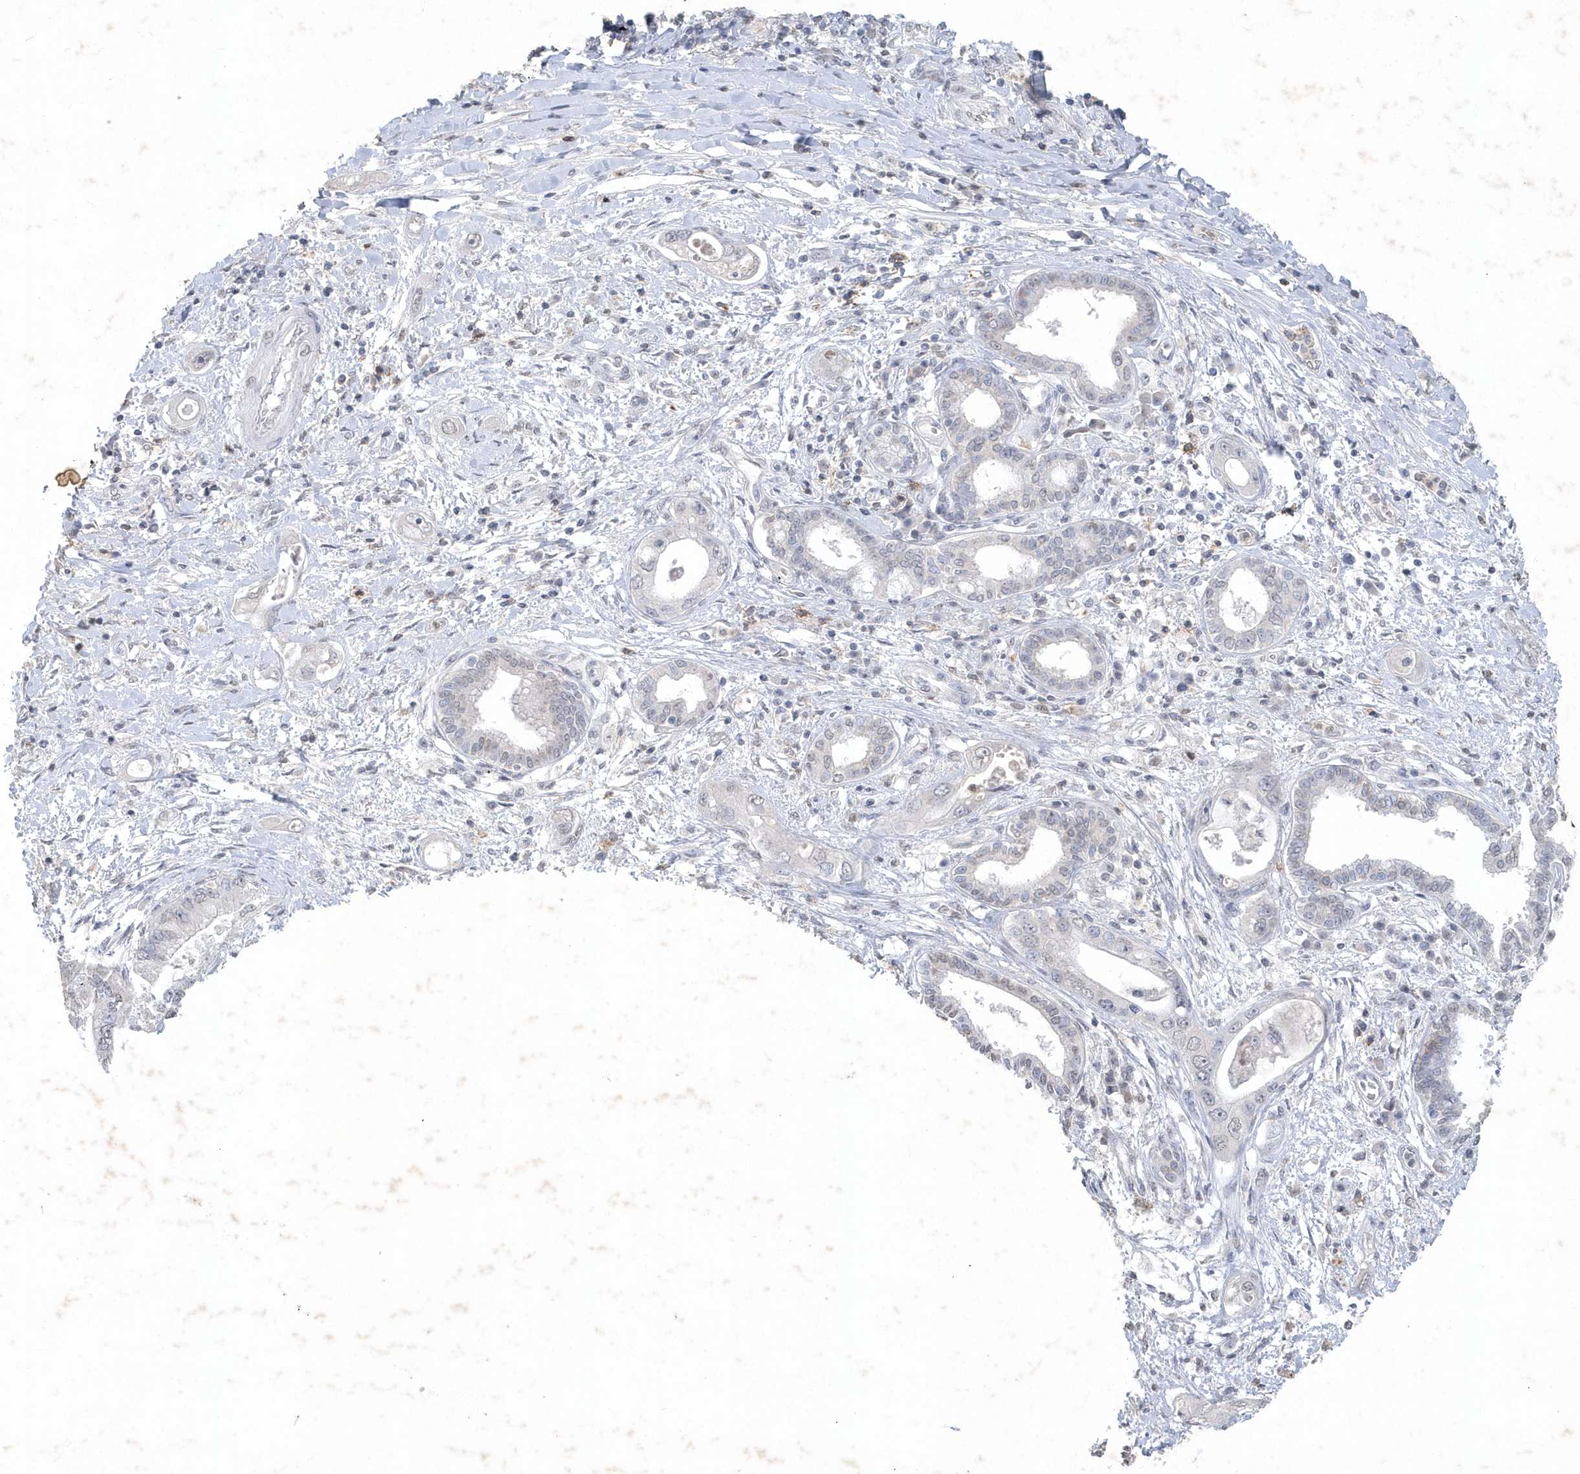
{"staining": {"intensity": "negative", "quantity": "none", "location": "none"}, "tissue": "pancreatic cancer", "cell_type": "Tumor cells", "image_type": "cancer", "snomed": [{"axis": "morphology", "description": "Inflammation, NOS"}, {"axis": "morphology", "description": "Adenocarcinoma, NOS"}, {"axis": "topography", "description": "Pancreas"}], "caption": "Immunohistochemical staining of pancreatic adenocarcinoma reveals no significant expression in tumor cells.", "gene": "PDCD1", "patient": {"sex": "female", "age": 56}}